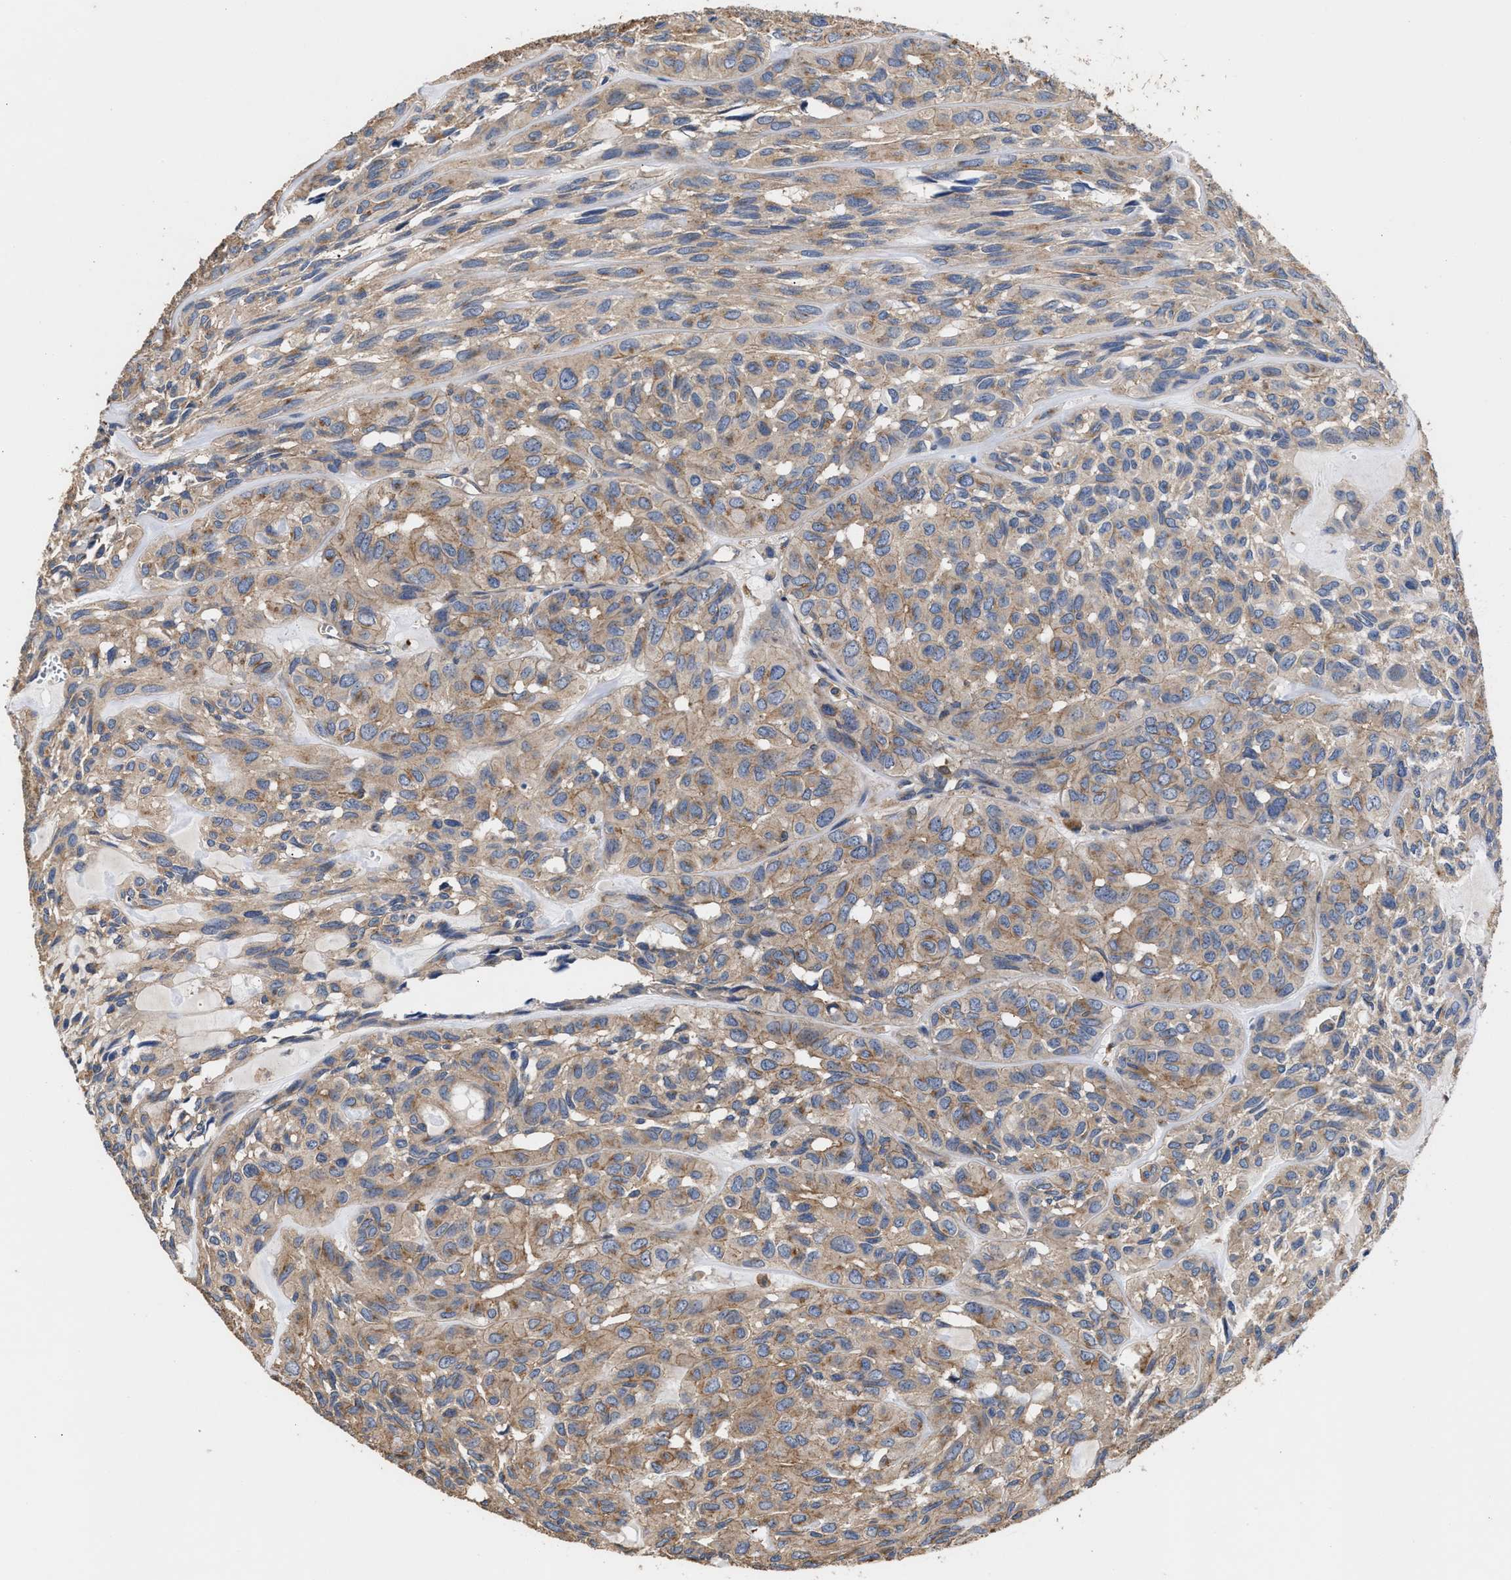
{"staining": {"intensity": "weak", "quantity": ">75%", "location": "cytoplasmic/membranous"}, "tissue": "head and neck cancer", "cell_type": "Tumor cells", "image_type": "cancer", "snomed": [{"axis": "morphology", "description": "Adenocarcinoma, NOS"}, {"axis": "topography", "description": "Salivary gland, NOS"}, {"axis": "topography", "description": "Head-Neck"}], "caption": "A brown stain shows weak cytoplasmic/membranous staining of a protein in human head and neck cancer tumor cells.", "gene": "KLB", "patient": {"sex": "female", "age": 76}}